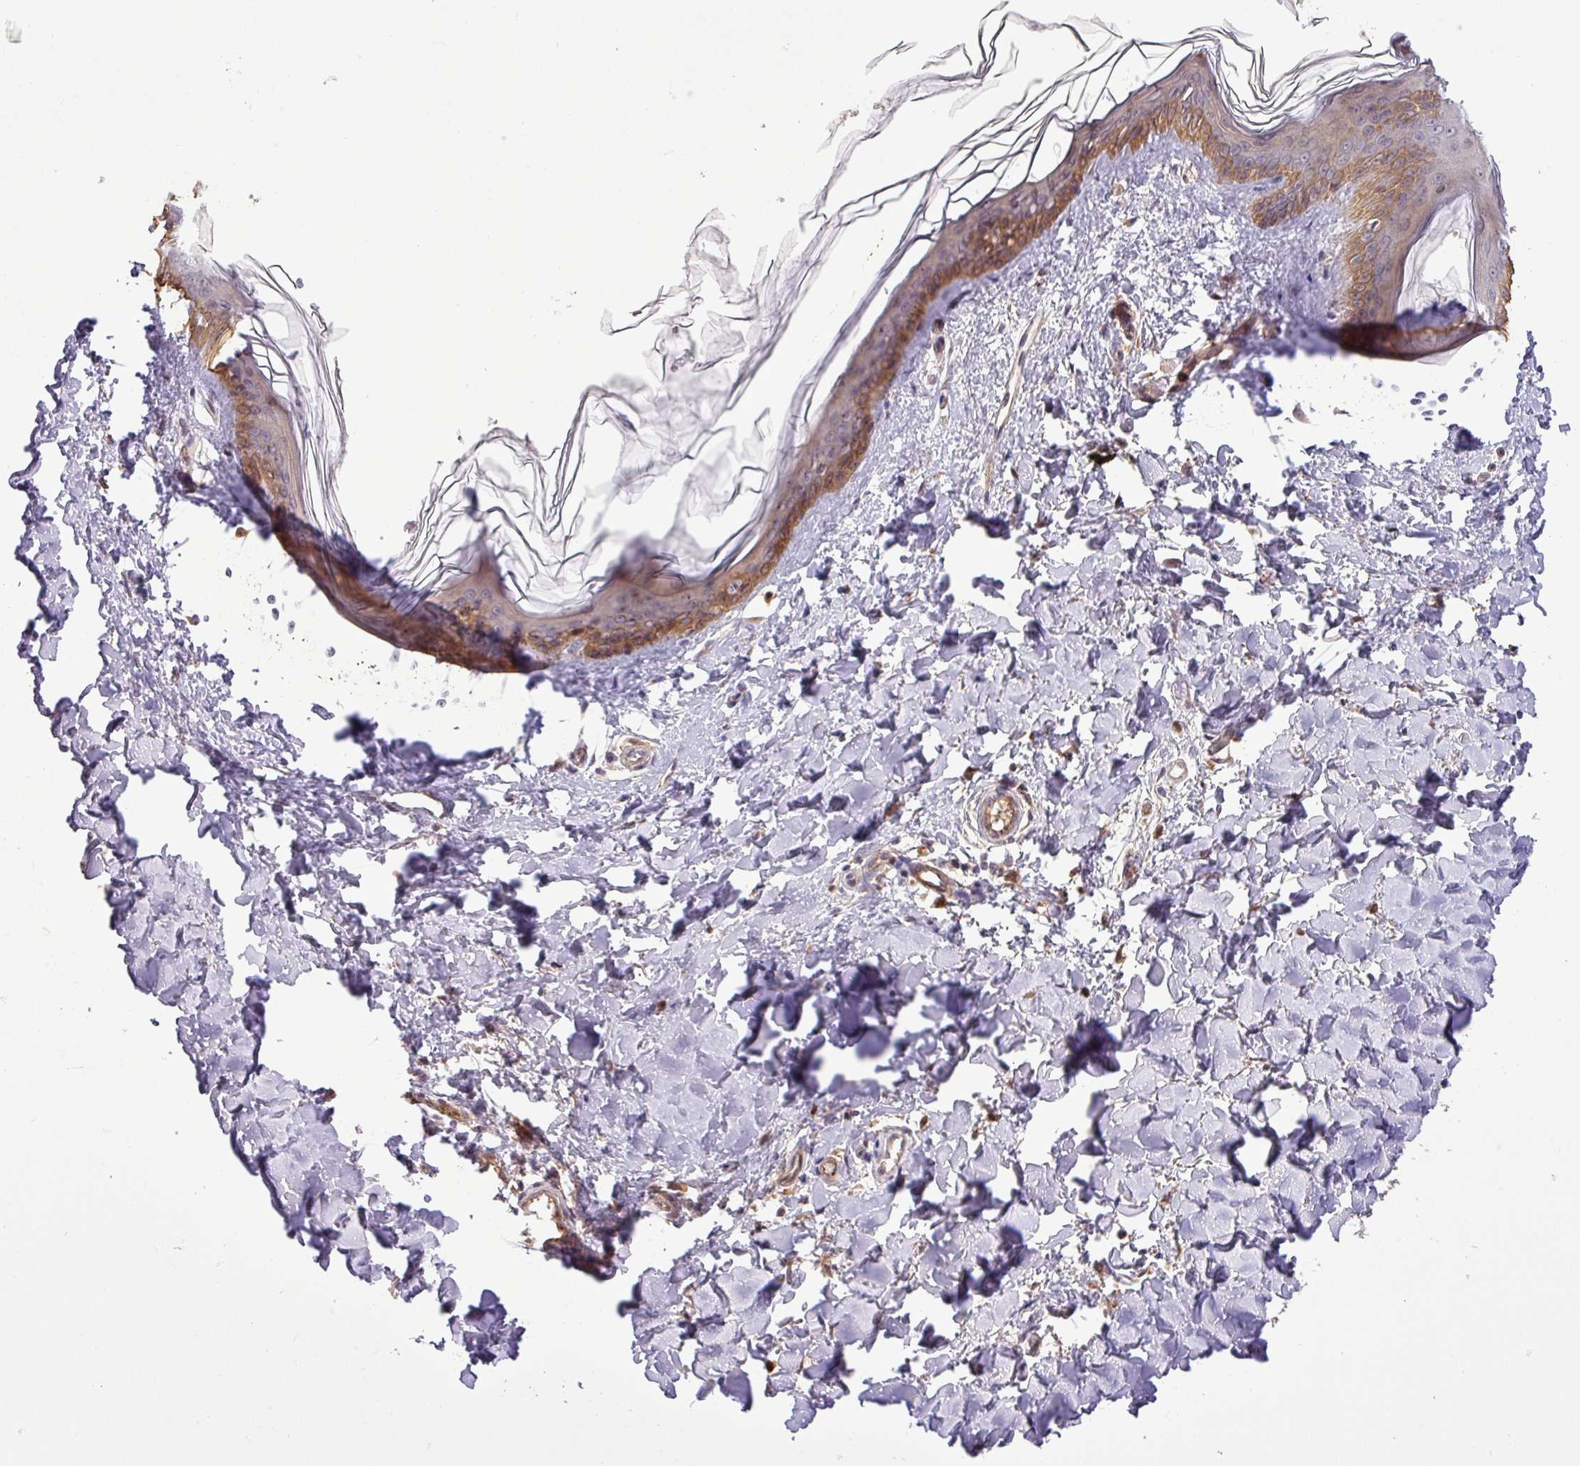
{"staining": {"intensity": "moderate", "quantity": "25%-75%", "location": "cytoplasmic/membranous"}, "tissue": "skin", "cell_type": "Fibroblasts", "image_type": "normal", "snomed": [{"axis": "morphology", "description": "Normal tissue, NOS"}, {"axis": "topography", "description": "Skin"}], "caption": "This micrograph exhibits immunohistochemistry staining of normal skin, with medium moderate cytoplasmic/membranous expression in about 25%-75% of fibroblasts.", "gene": "PCDH1", "patient": {"sex": "female", "age": 41}}